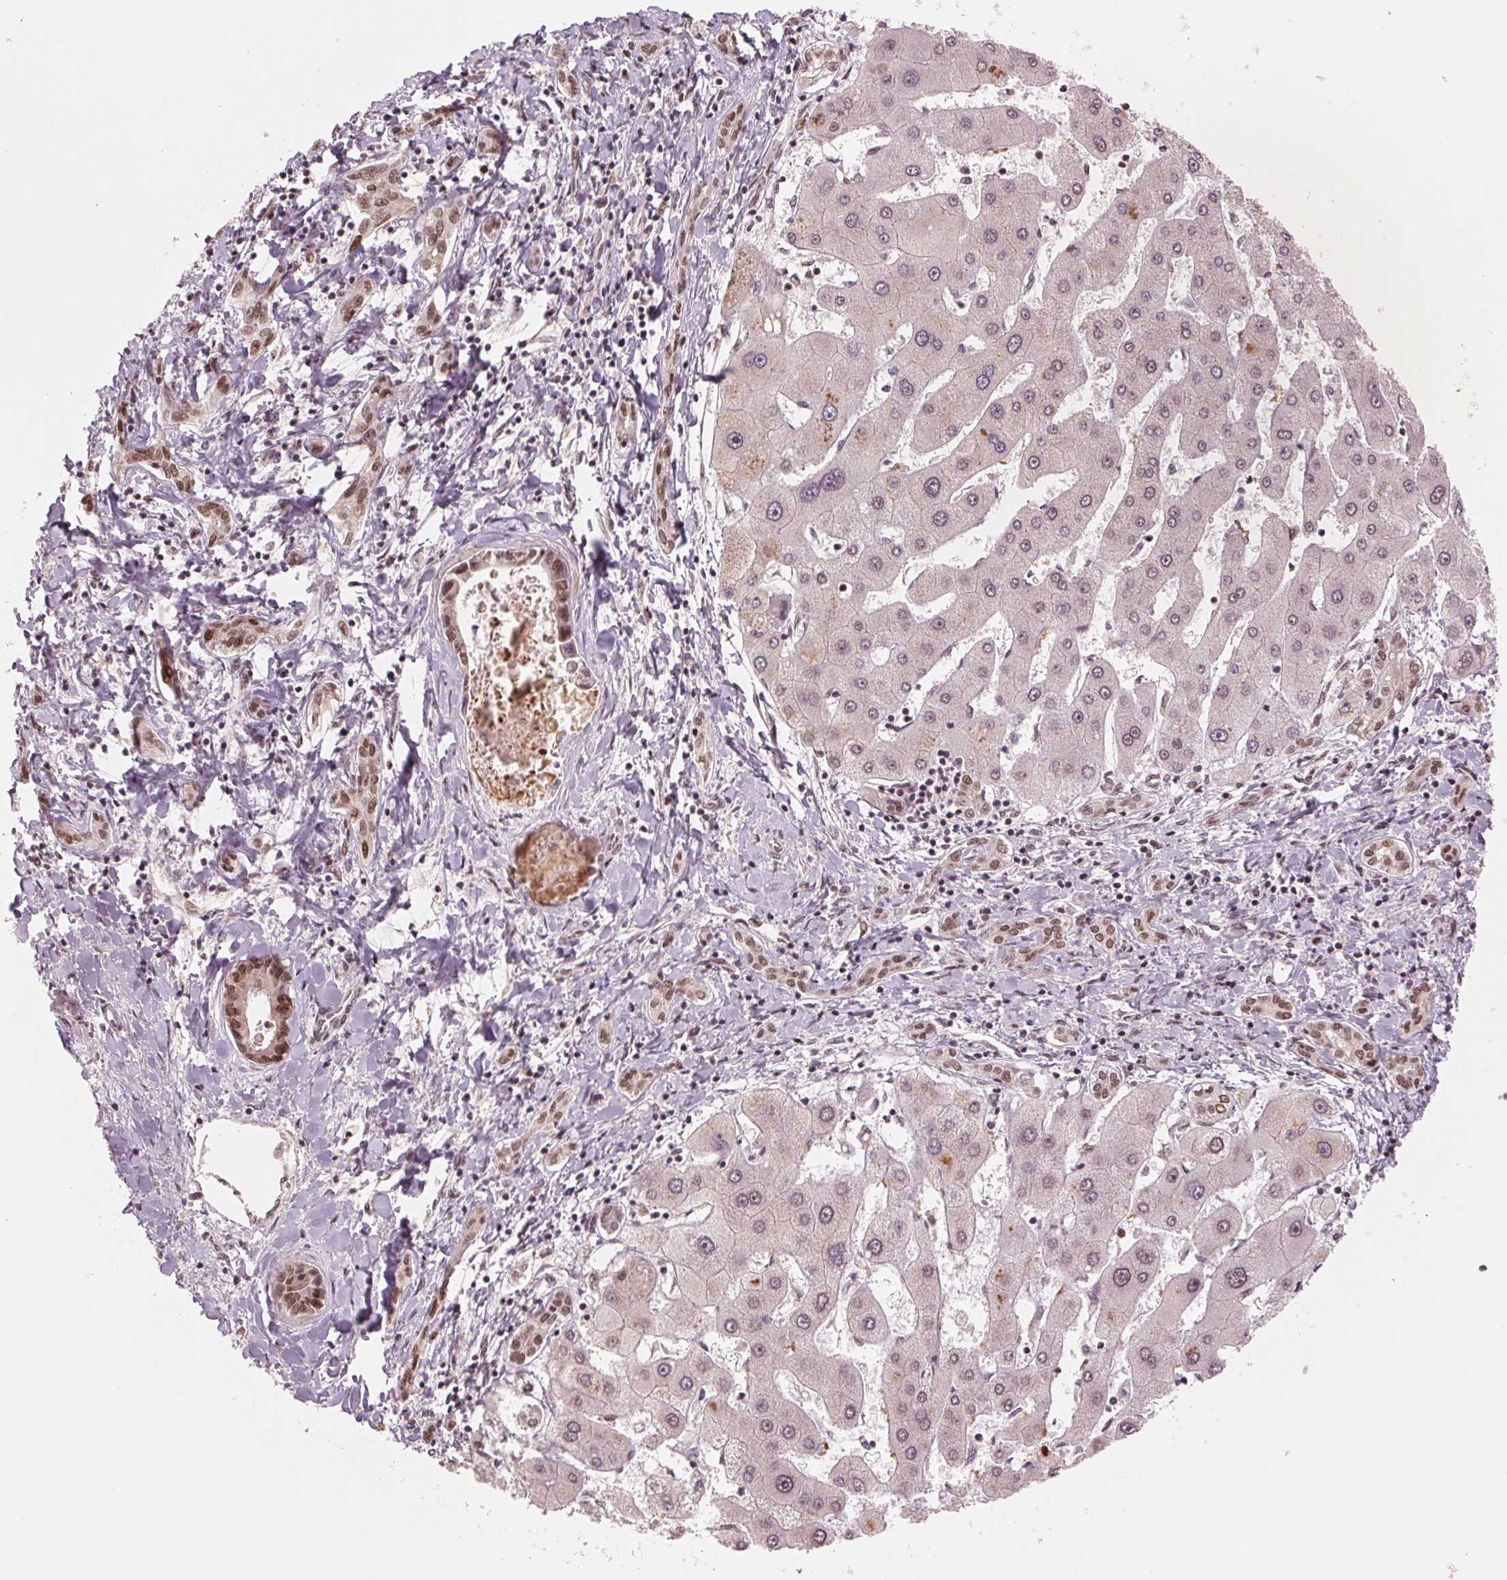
{"staining": {"intensity": "moderate", "quantity": ">75%", "location": "nuclear"}, "tissue": "liver cancer", "cell_type": "Tumor cells", "image_type": "cancer", "snomed": [{"axis": "morphology", "description": "Cholangiocarcinoma"}, {"axis": "topography", "description": "Liver"}], "caption": "Brown immunohistochemical staining in human liver cancer (cholangiocarcinoma) displays moderate nuclear positivity in about >75% of tumor cells. (DAB (3,3'-diaminobenzidine) IHC, brown staining for protein, blue staining for nuclei).", "gene": "TTLL9", "patient": {"sex": "male", "age": 66}}